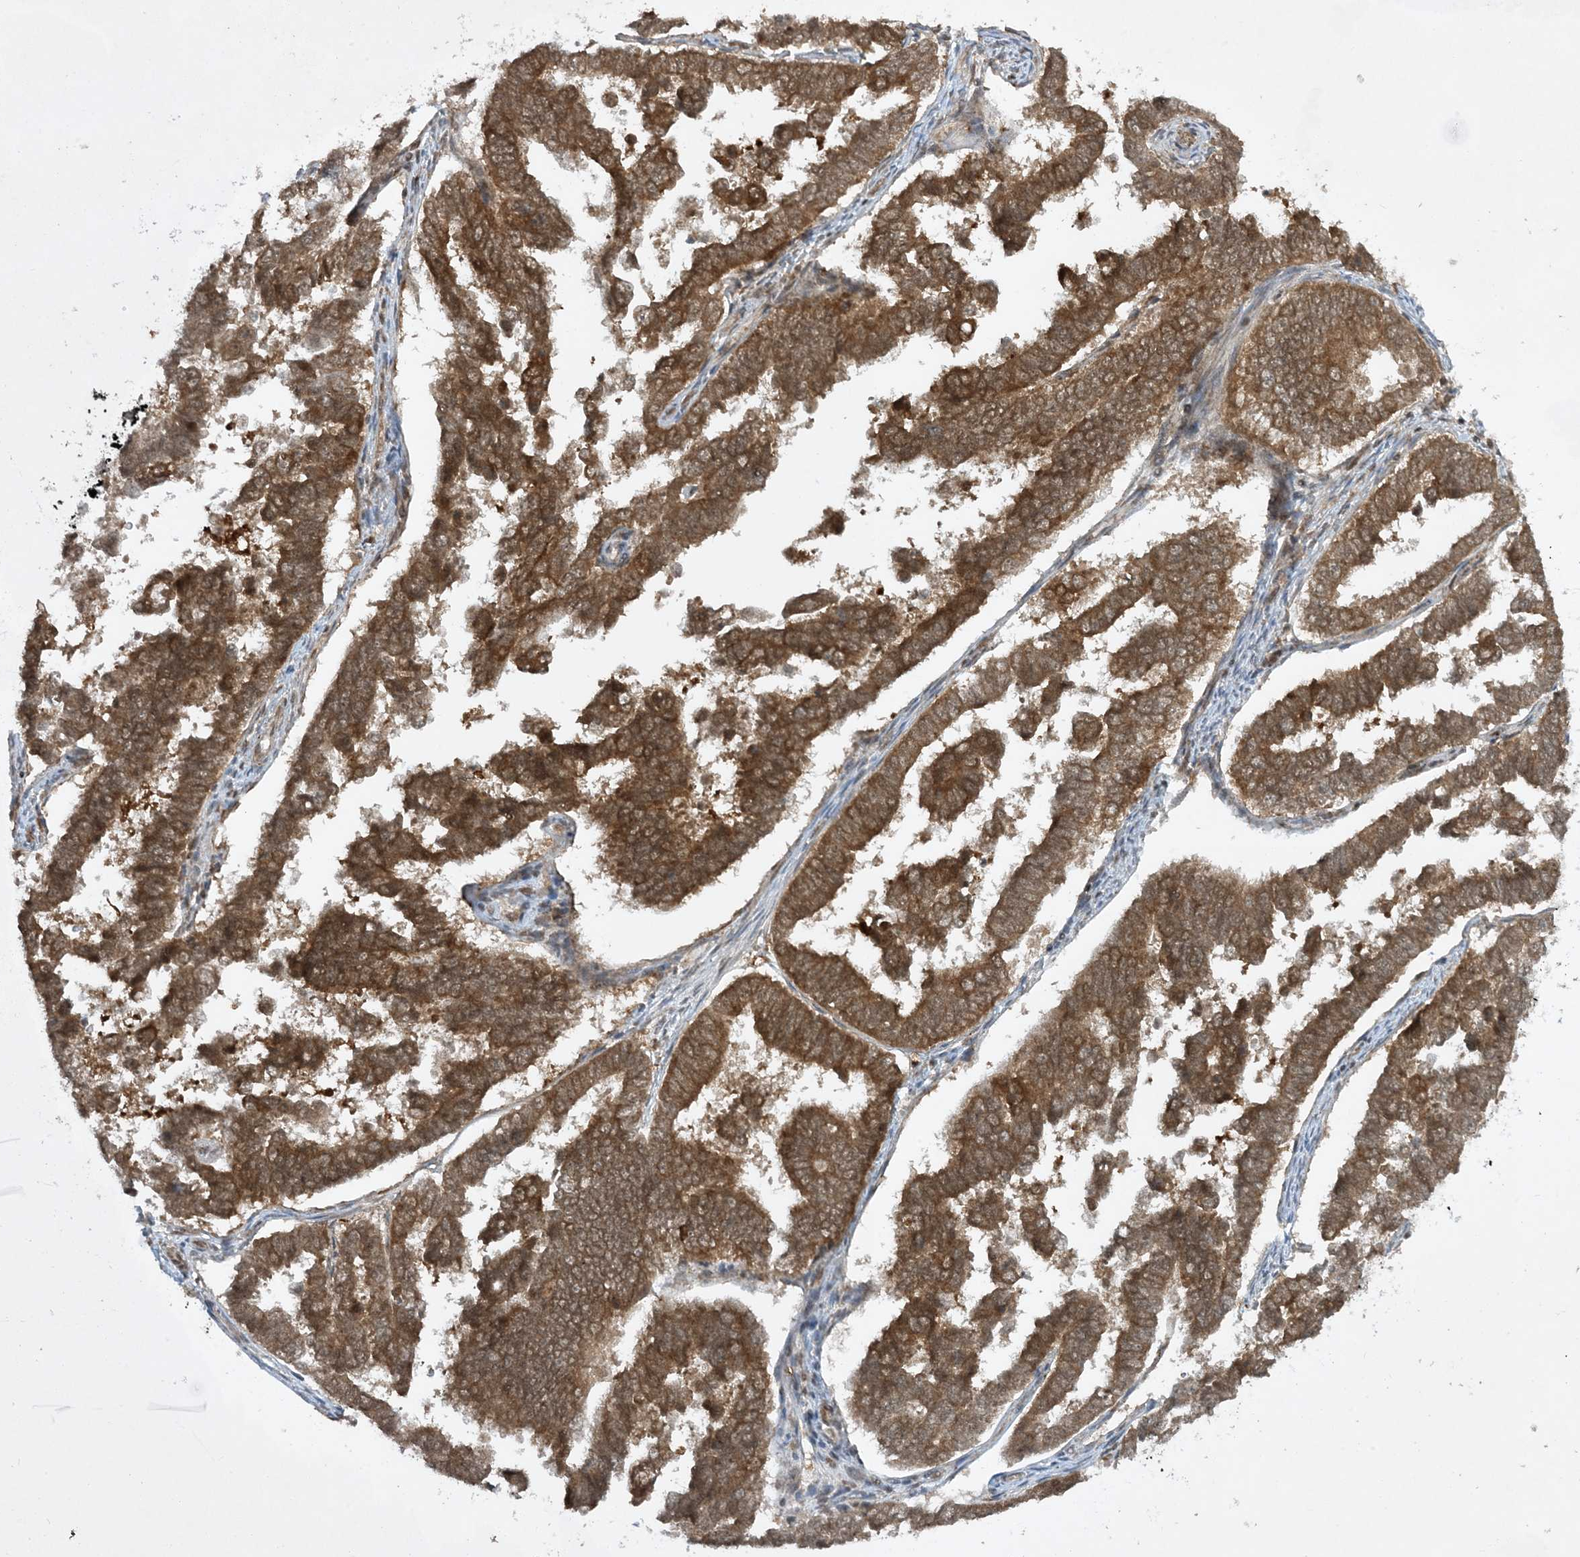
{"staining": {"intensity": "moderate", "quantity": ">75%", "location": "cytoplasmic/membranous,nuclear"}, "tissue": "endometrial cancer", "cell_type": "Tumor cells", "image_type": "cancer", "snomed": [{"axis": "morphology", "description": "Adenocarcinoma, NOS"}, {"axis": "topography", "description": "Endometrium"}], "caption": "IHC image of neoplastic tissue: human endometrial adenocarcinoma stained using IHC exhibits medium levels of moderate protein expression localized specifically in the cytoplasmic/membranous and nuclear of tumor cells, appearing as a cytoplasmic/membranous and nuclear brown color.", "gene": "CERT1", "patient": {"sex": "female", "age": 75}}